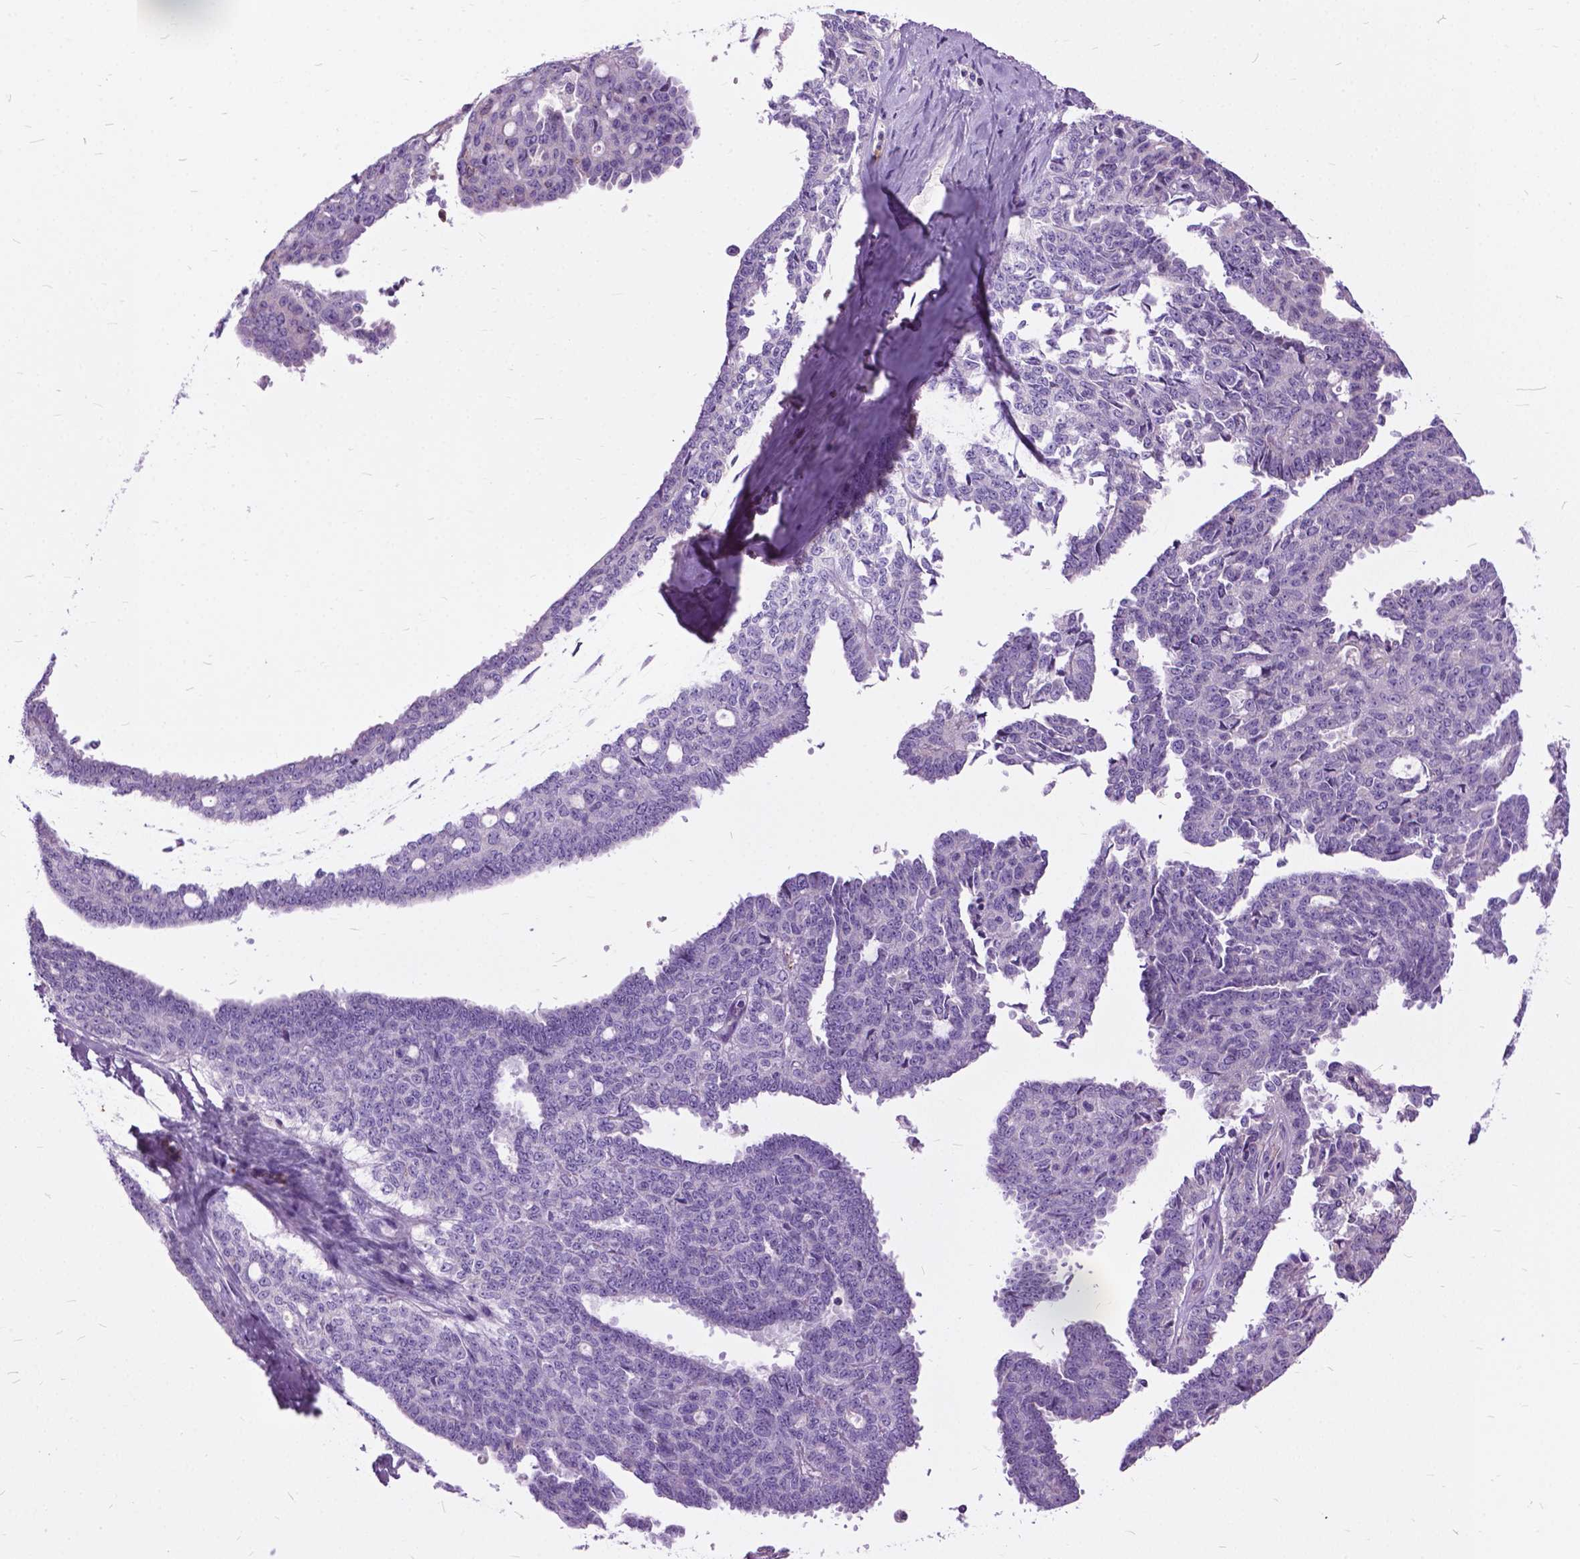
{"staining": {"intensity": "negative", "quantity": "none", "location": "none"}, "tissue": "ovarian cancer", "cell_type": "Tumor cells", "image_type": "cancer", "snomed": [{"axis": "morphology", "description": "Cystadenocarcinoma, serous, NOS"}, {"axis": "topography", "description": "Ovary"}], "caption": "High magnification brightfield microscopy of ovarian cancer stained with DAB (brown) and counterstained with hematoxylin (blue): tumor cells show no significant positivity.", "gene": "PRR35", "patient": {"sex": "female", "age": 71}}